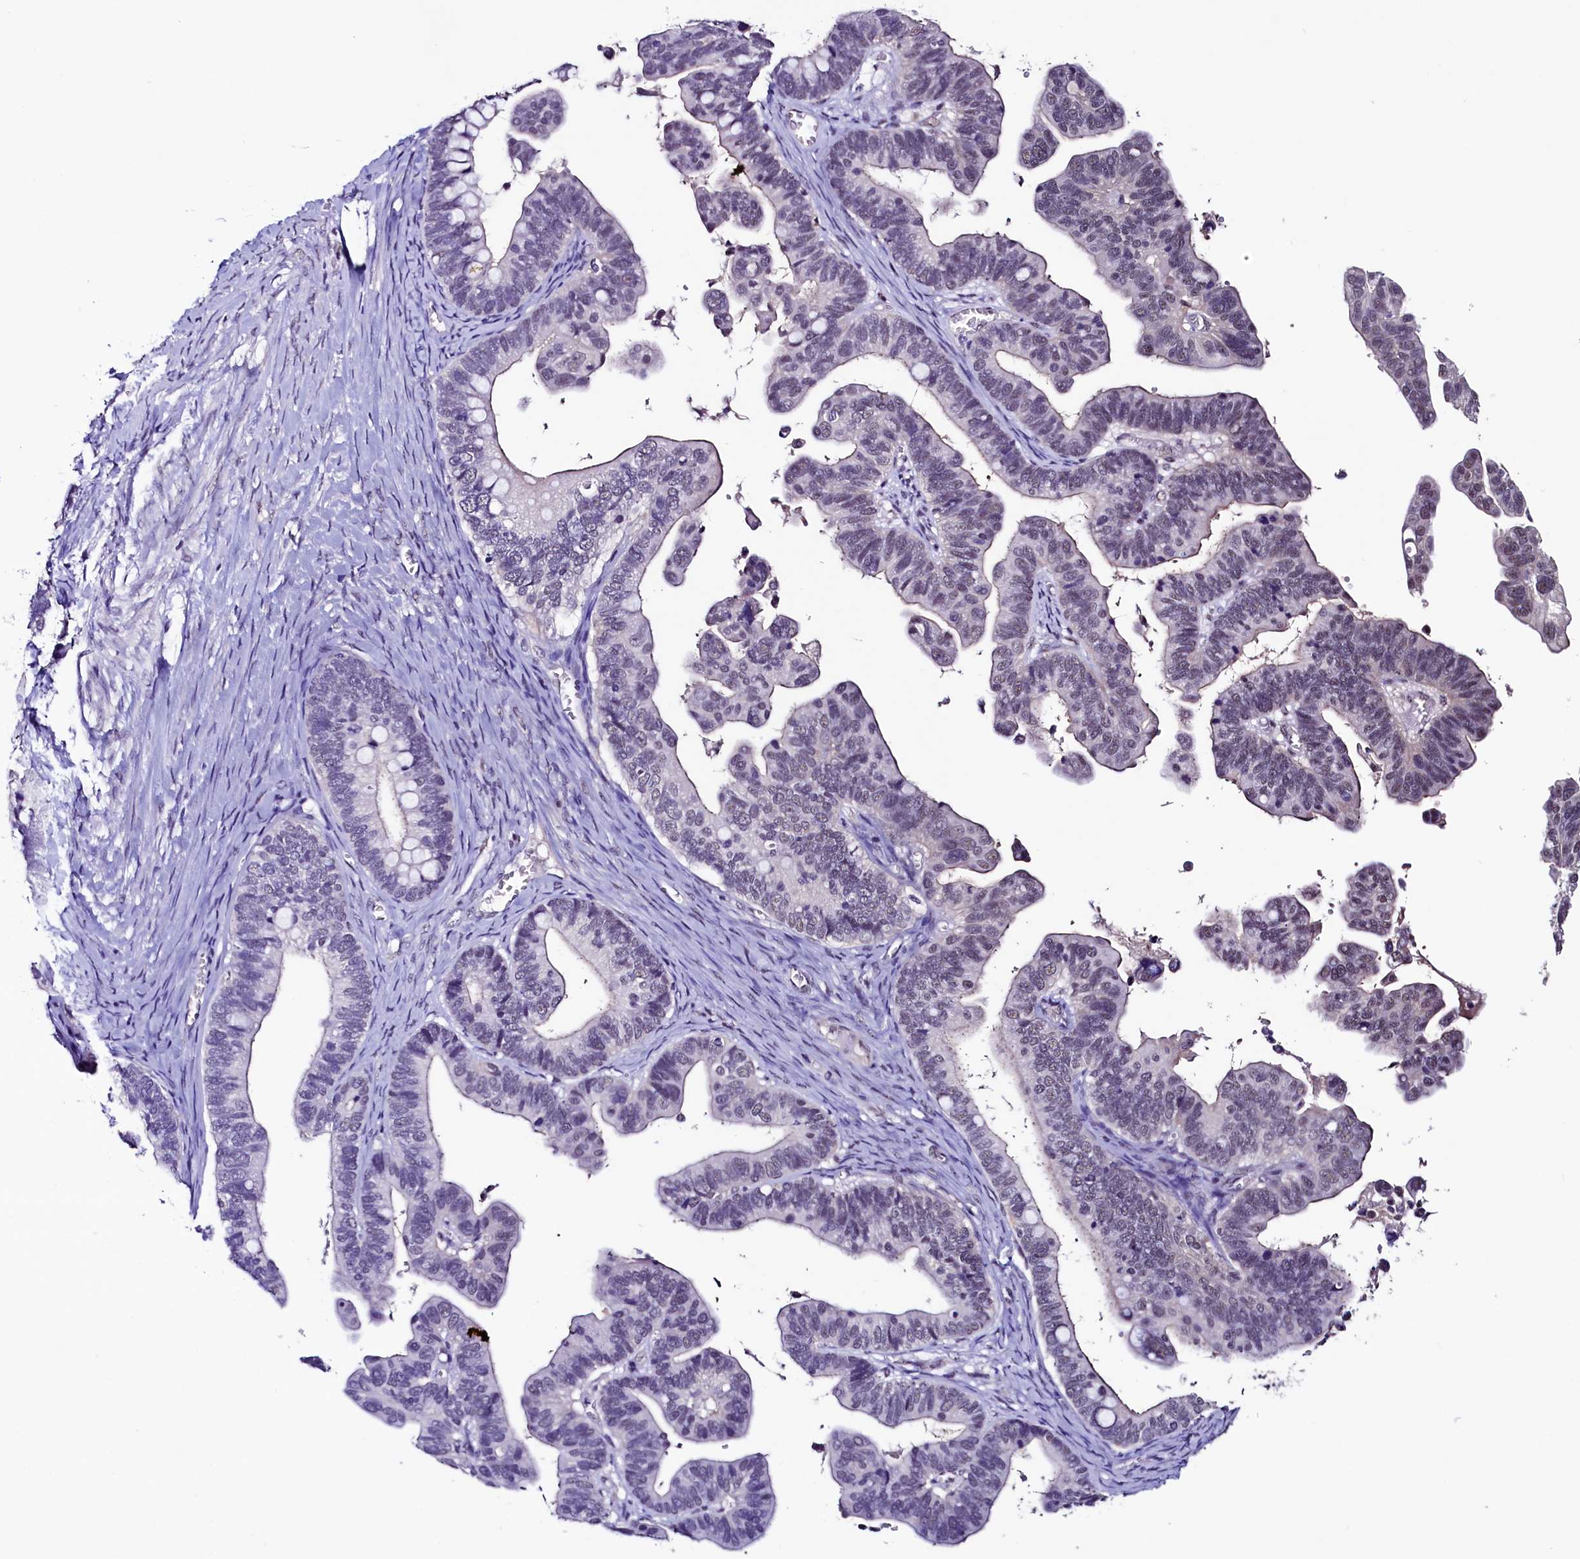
{"staining": {"intensity": "negative", "quantity": "none", "location": "none"}, "tissue": "ovarian cancer", "cell_type": "Tumor cells", "image_type": "cancer", "snomed": [{"axis": "morphology", "description": "Cystadenocarcinoma, serous, NOS"}, {"axis": "topography", "description": "Ovary"}], "caption": "The micrograph reveals no staining of tumor cells in serous cystadenocarcinoma (ovarian).", "gene": "SFSWAP", "patient": {"sex": "female", "age": 56}}